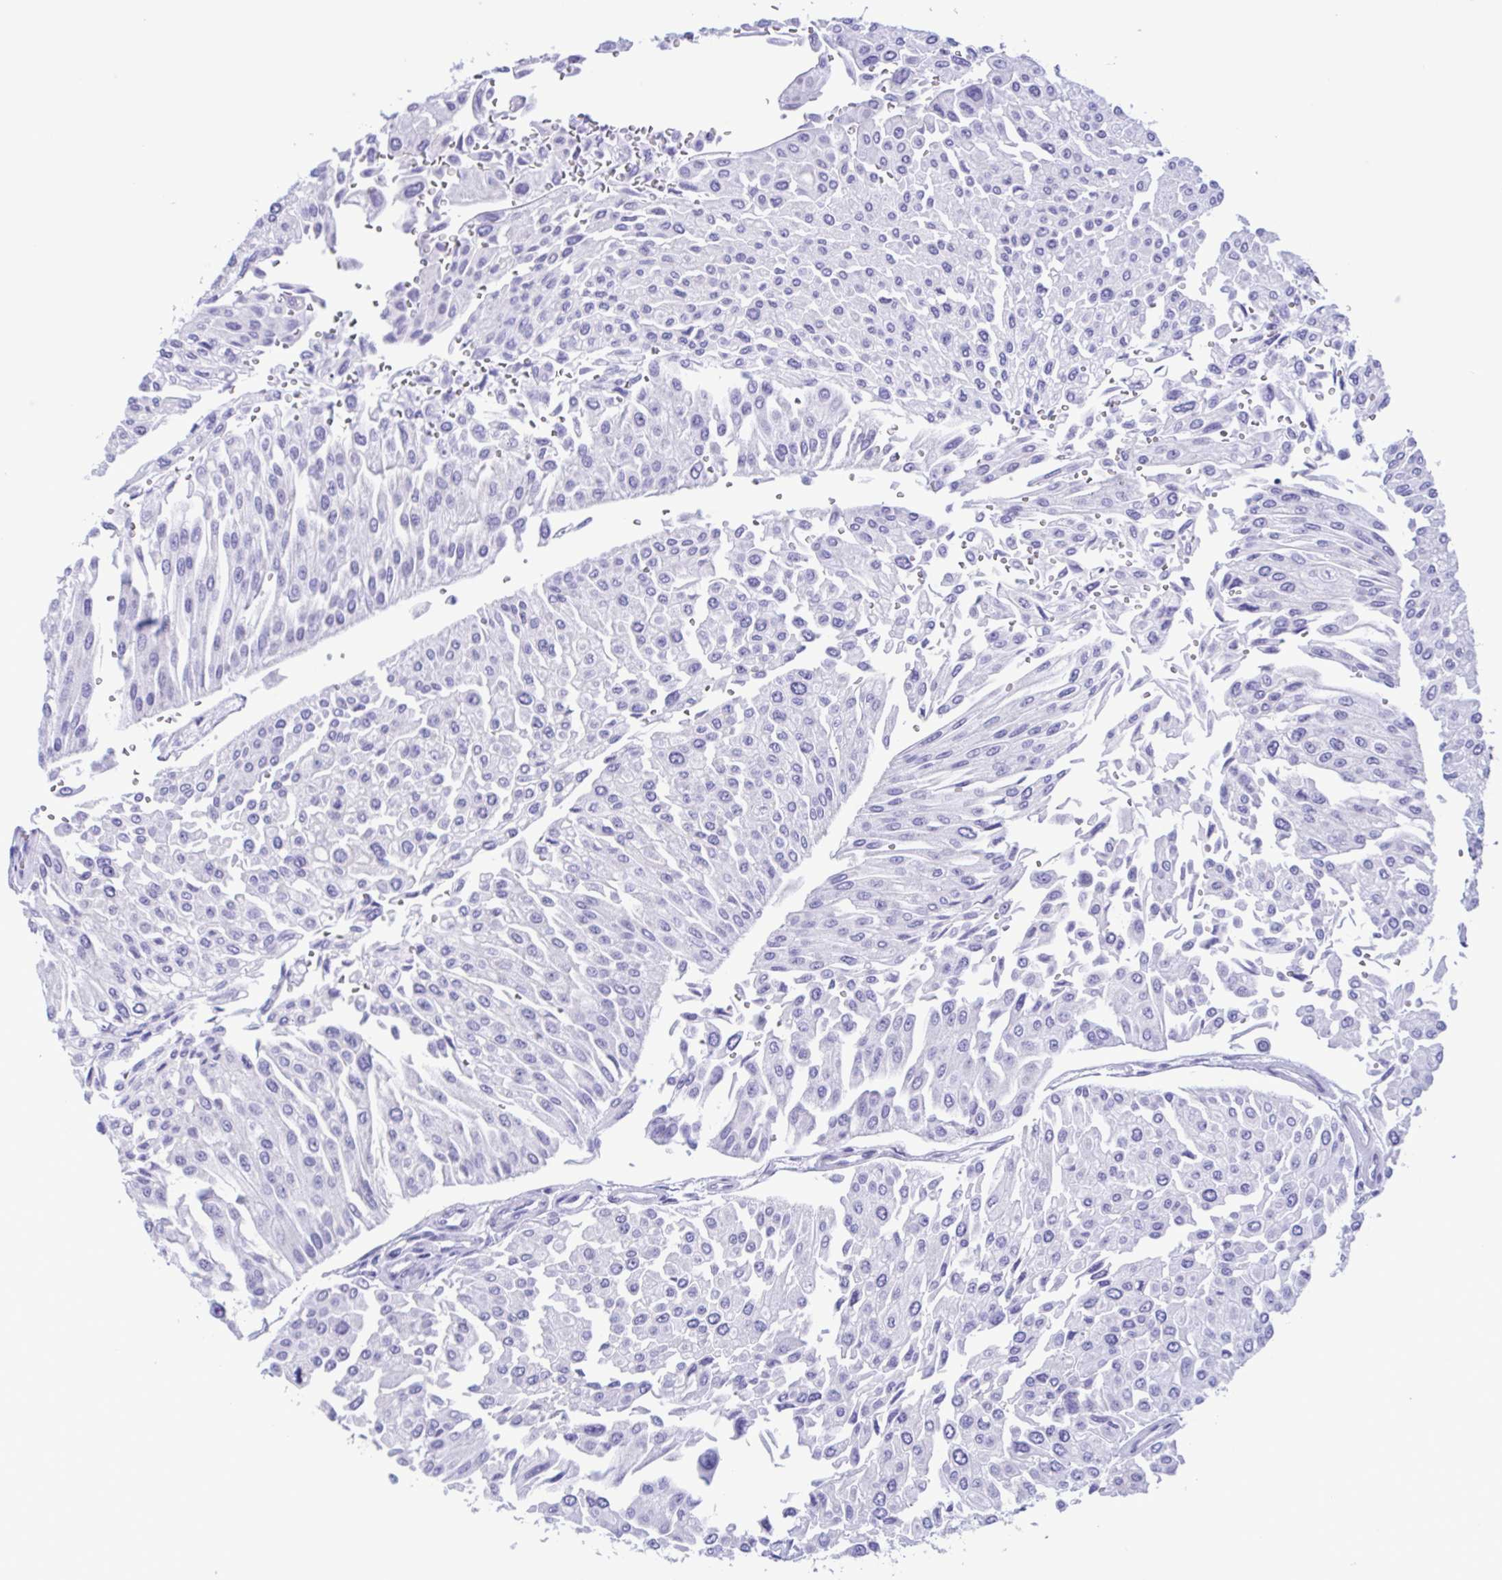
{"staining": {"intensity": "negative", "quantity": "none", "location": "none"}, "tissue": "urothelial cancer", "cell_type": "Tumor cells", "image_type": "cancer", "snomed": [{"axis": "morphology", "description": "Urothelial carcinoma, NOS"}, {"axis": "topography", "description": "Urinary bladder"}], "caption": "DAB immunohistochemical staining of human transitional cell carcinoma demonstrates no significant expression in tumor cells. (Stains: DAB immunohistochemistry (IHC) with hematoxylin counter stain, Microscopy: brightfield microscopy at high magnification).", "gene": "TSPY2", "patient": {"sex": "male", "age": 67}}